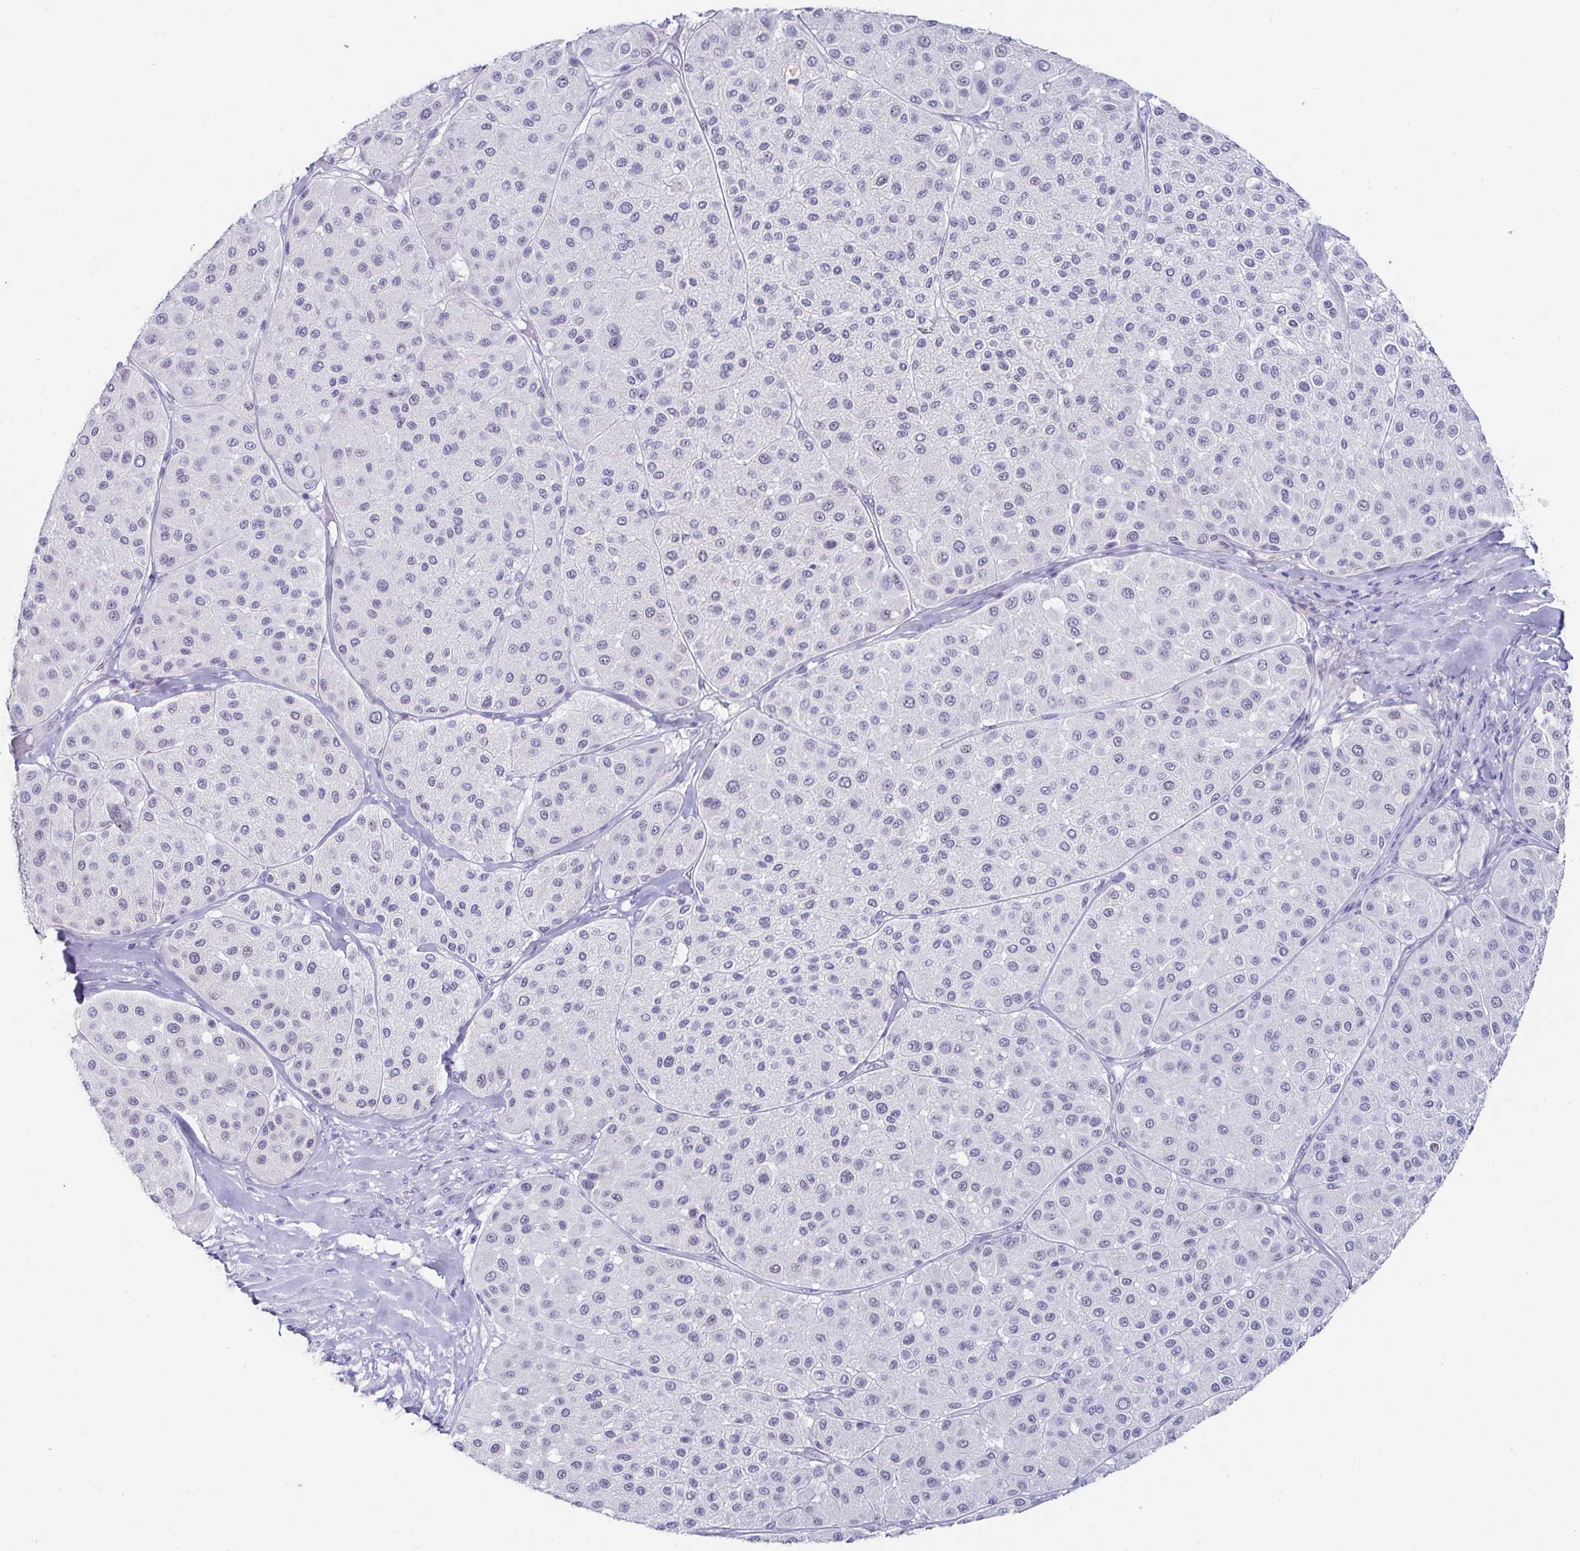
{"staining": {"intensity": "negative", "quantity": "none", "location": "none"}, "tissue": "melanoma", "cell_type": "Tumor cells", "image_type": "cancer", "snomed": [{"axis": "morphology", "description": "Malignant melanoma, Metastatic site"}, {"axis": "topography", "description": "Smooth muscle"}], "caption": "Tumor cells are negative for brown protein staining in melanoma. (DAB (3,3'-diaminobenzidine) IHC visualized using brightfield microscopy, high magnification).", "gene": "OR10K1", "patient": {"sex": "male", "age": 41}}